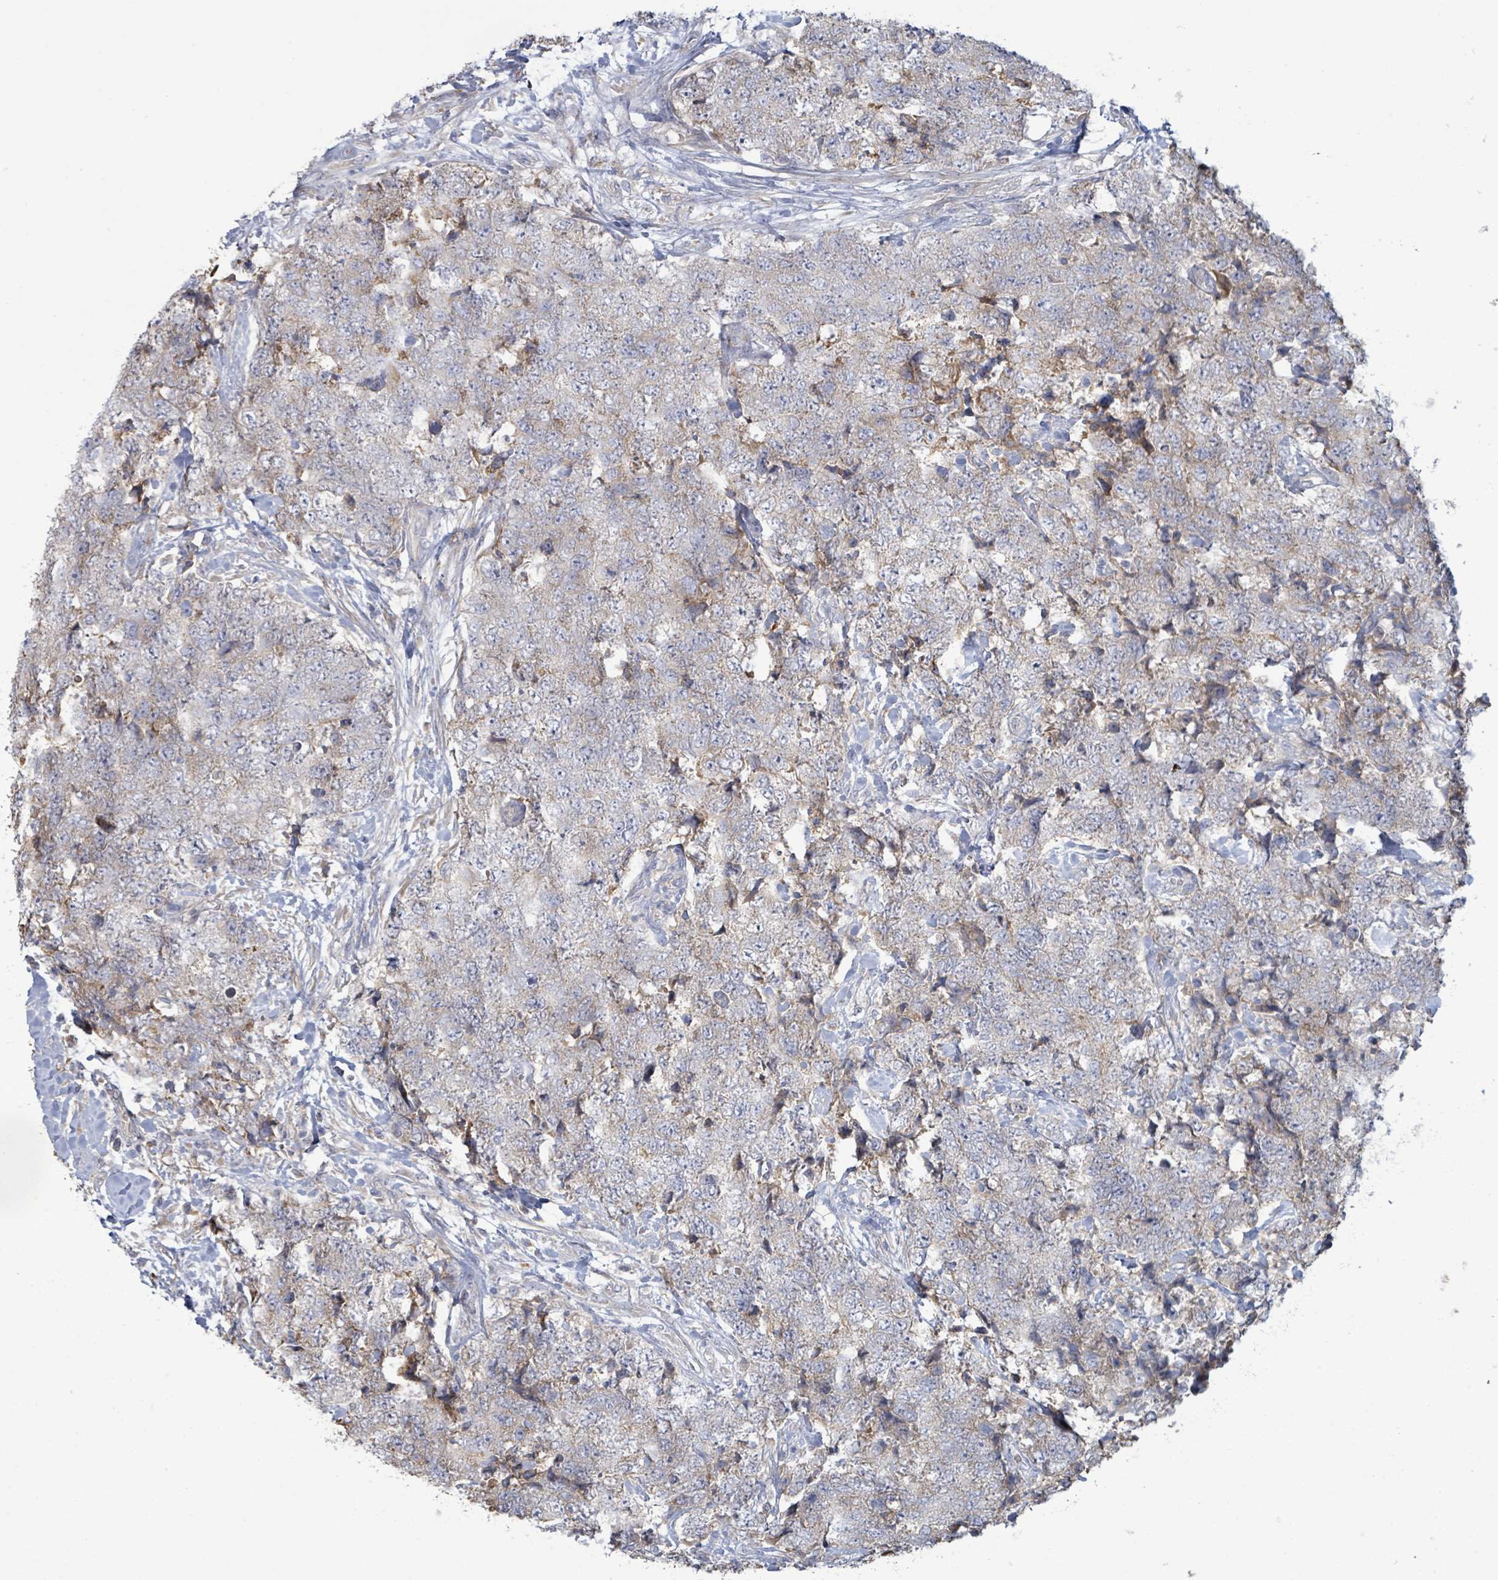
{"staining": {"intensity": "negative", "quantity": "none", "location": "none"}, "tissue": "urothelial cancer", "cell_type": "Tumor cells", "image_type": "cancer", "snomed": [{"axis": "morphology", "description": "Urothelial carcinoma, High grade"}, {"axis": "topography", "description": "Urinary bladder"}], "caption": "There is no significant positivity in tumor cells of urothelial carcinoma (high-grade).", "gene": "COL13A1", "patient": {"sex": "female", "age": 78}}